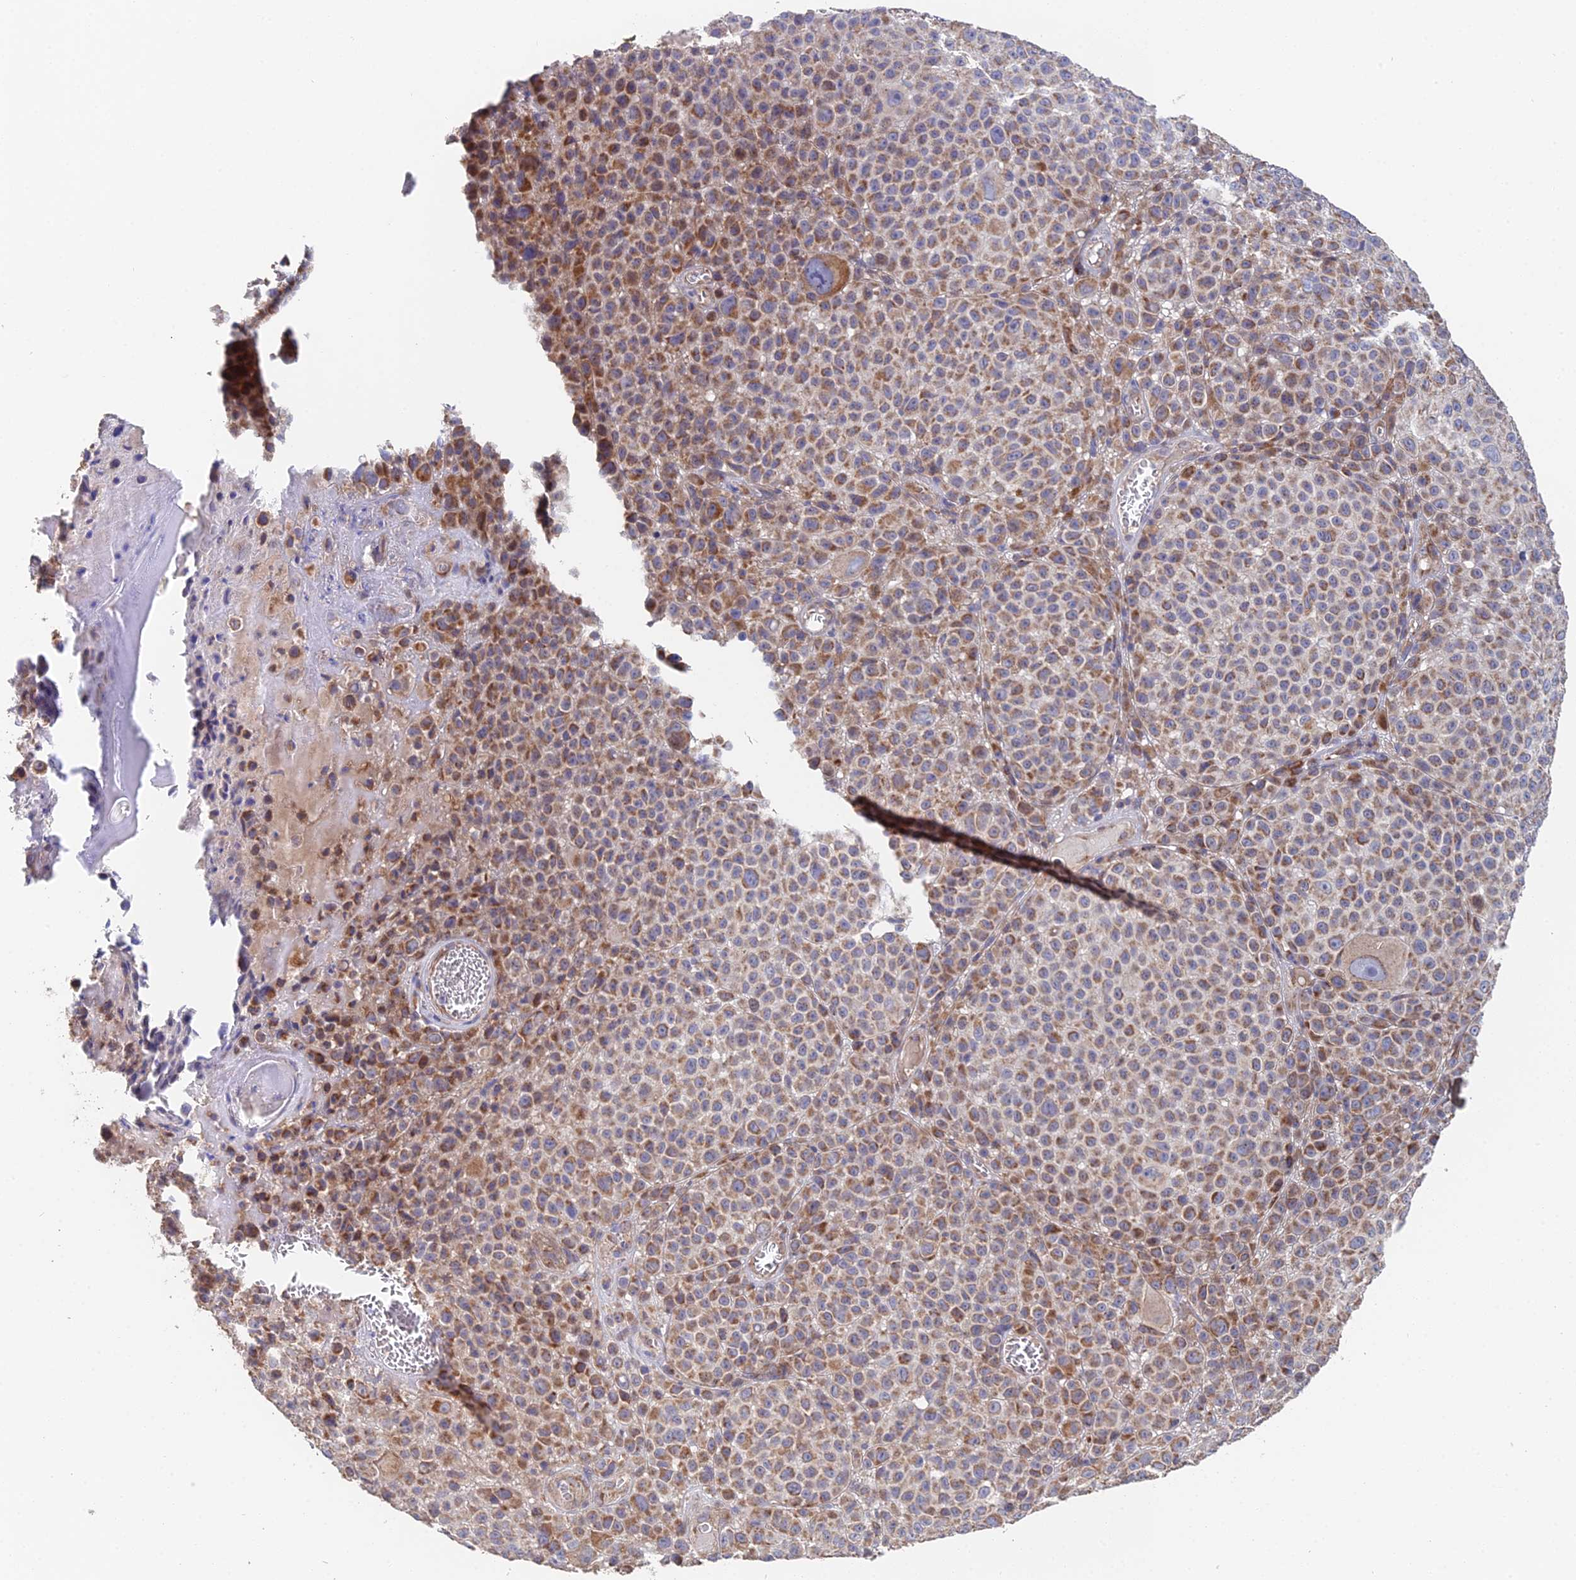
{"staining": {"intensity": "moderate", "quantity": "25%-75%", "location": "cytoplasmic/membranous"}, "tissue": "melanoma", "cell_type": "Tumor cells", "image_type": "cancer", "snomed": [{"axis": "morphology", "description": "Malignant melanoma, NOS"}, {"axis": "topography", "description": "Skin"}], "caption": "Immunohistochemical staining of melanoma exhibits medium levels of moderate cytoplasmic/membranous positivity in about 25%-75% of tumor cells. (DAB IHC with brightfield microscopy, high magnification).", "gene": "ECSIT", "patient": {"sex": "female", "age": 94}}